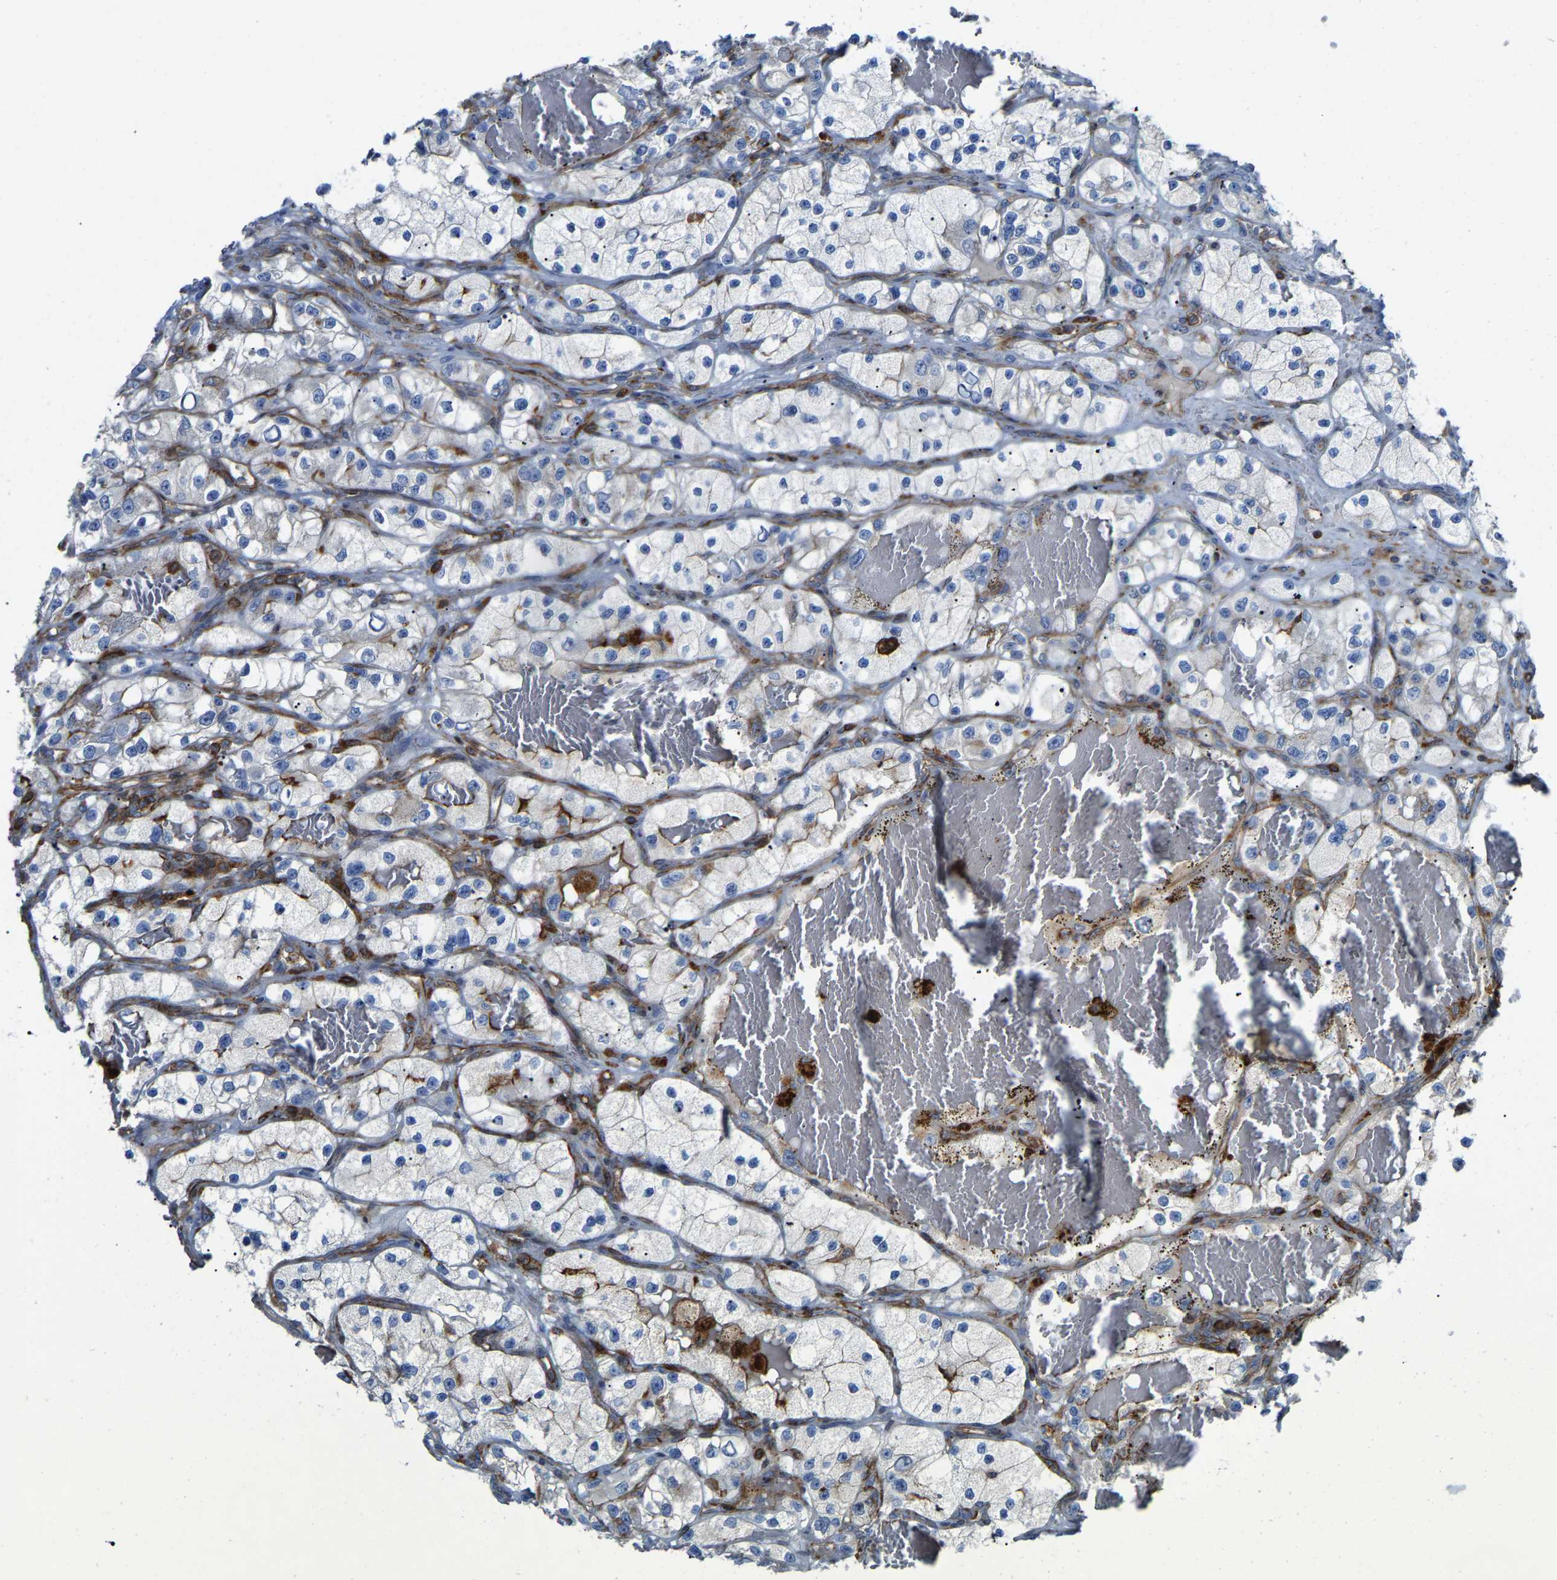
{"staining": {"intensity": "moderate", "quantity": "<25%", "location": "cytoplasmic/membranous"}, "tissue": "renal cancer", "cell_type": "Tumor cells", "image_type": "cancer", "snomed": [{"axis": "morphology", "description": "Adenocarcinoma, NOS"}, {"axis": "topography", "description": "Kidney"}], "caption": "Renal cancer (adenocarcinoma) stained with DAB (3,3'-diaminobenzidine) immunohistochemistry demonstrates low levels of moderate cytoplasmic/membranous staining in approximately <25% of tumor cells. (IHC, brightfield microscopy, high magnification).", "gene": "AGPAT2", "patient": {"sex": "female", "age": 57}}